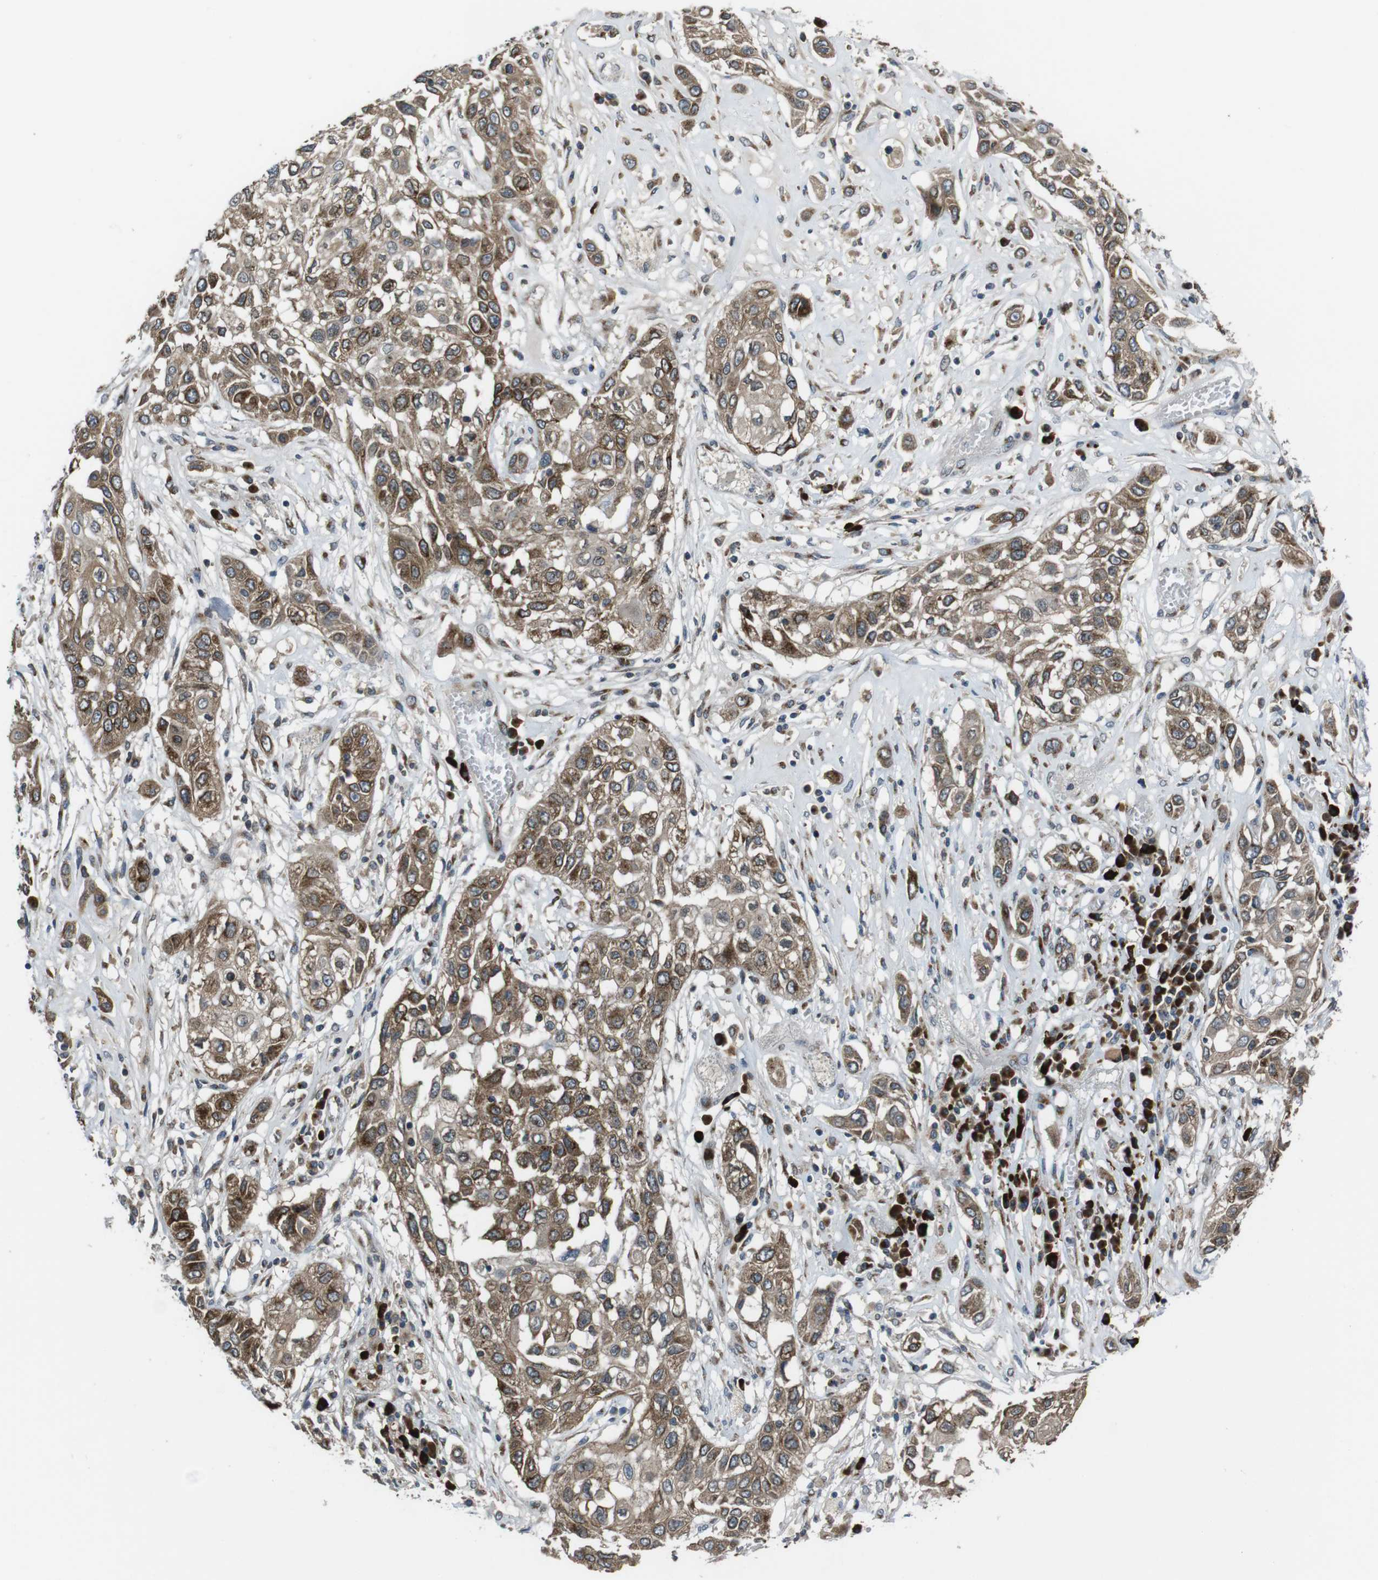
{"staining": {"intensity": "moderate", "quantity": ">75%", "location": "cytoplasmic/membranous"}, "tissue": "lung cancer", "cell_type": "Tumor cells", "image_type": "cancer", "snomed": [{"axis": "morphology", "description": "Squamous cell carcinoma, NOS"}, {"axis": "topography", "description": "Lung"}], "caption": "This image displays immunohistochemistry staining of lung cancer (squamous cell carcinoma), with medium moderate cytoplasmic/membranous staining in approximately >75% of tumor cells.", "gene": "ZFPL1", "patient": {"sex": "male", "age": 71}}